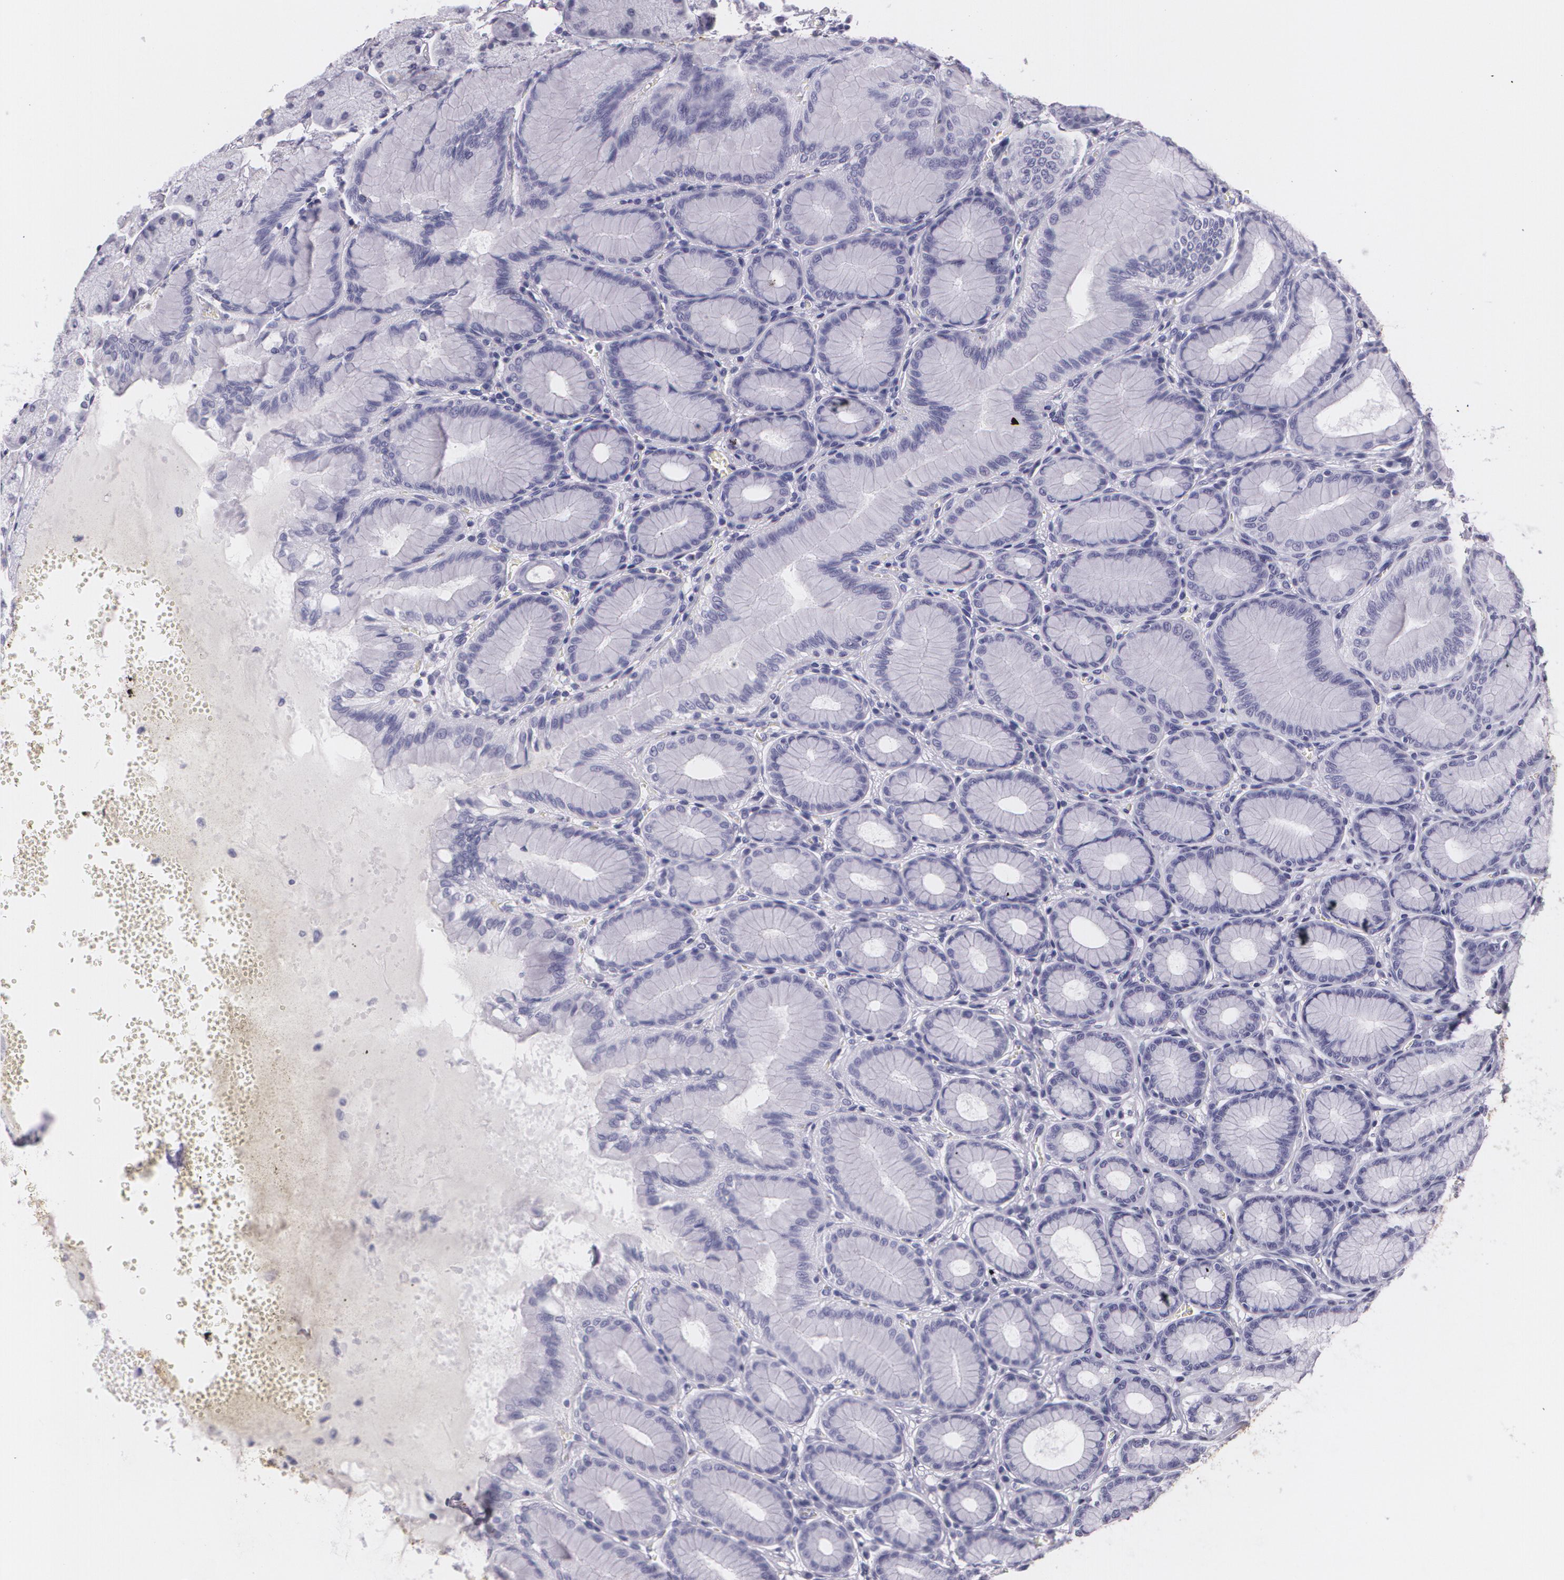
{"staining": {"intensity": "moderate", "quantity": "<25%", "location": "cytoplasmic/membranous"}, "tissue": "stomach", "cell_type": "Glandular cells", "image_type": "normal", "snomed": [{"axis": "morphology", "description": "Normal tissue, NOS"}, {"axis": "topography", "description": "Stomach"}, {"axis": "topography", "description": "Stomach, lower"}], "caption": "Human stomach stained with a brown dye shows moderate cytoplasmic/membranous positive positivity in about <25% of glandular cells.", "gene": "DLG4", "patient": {"sex": "male", "age": 76}}